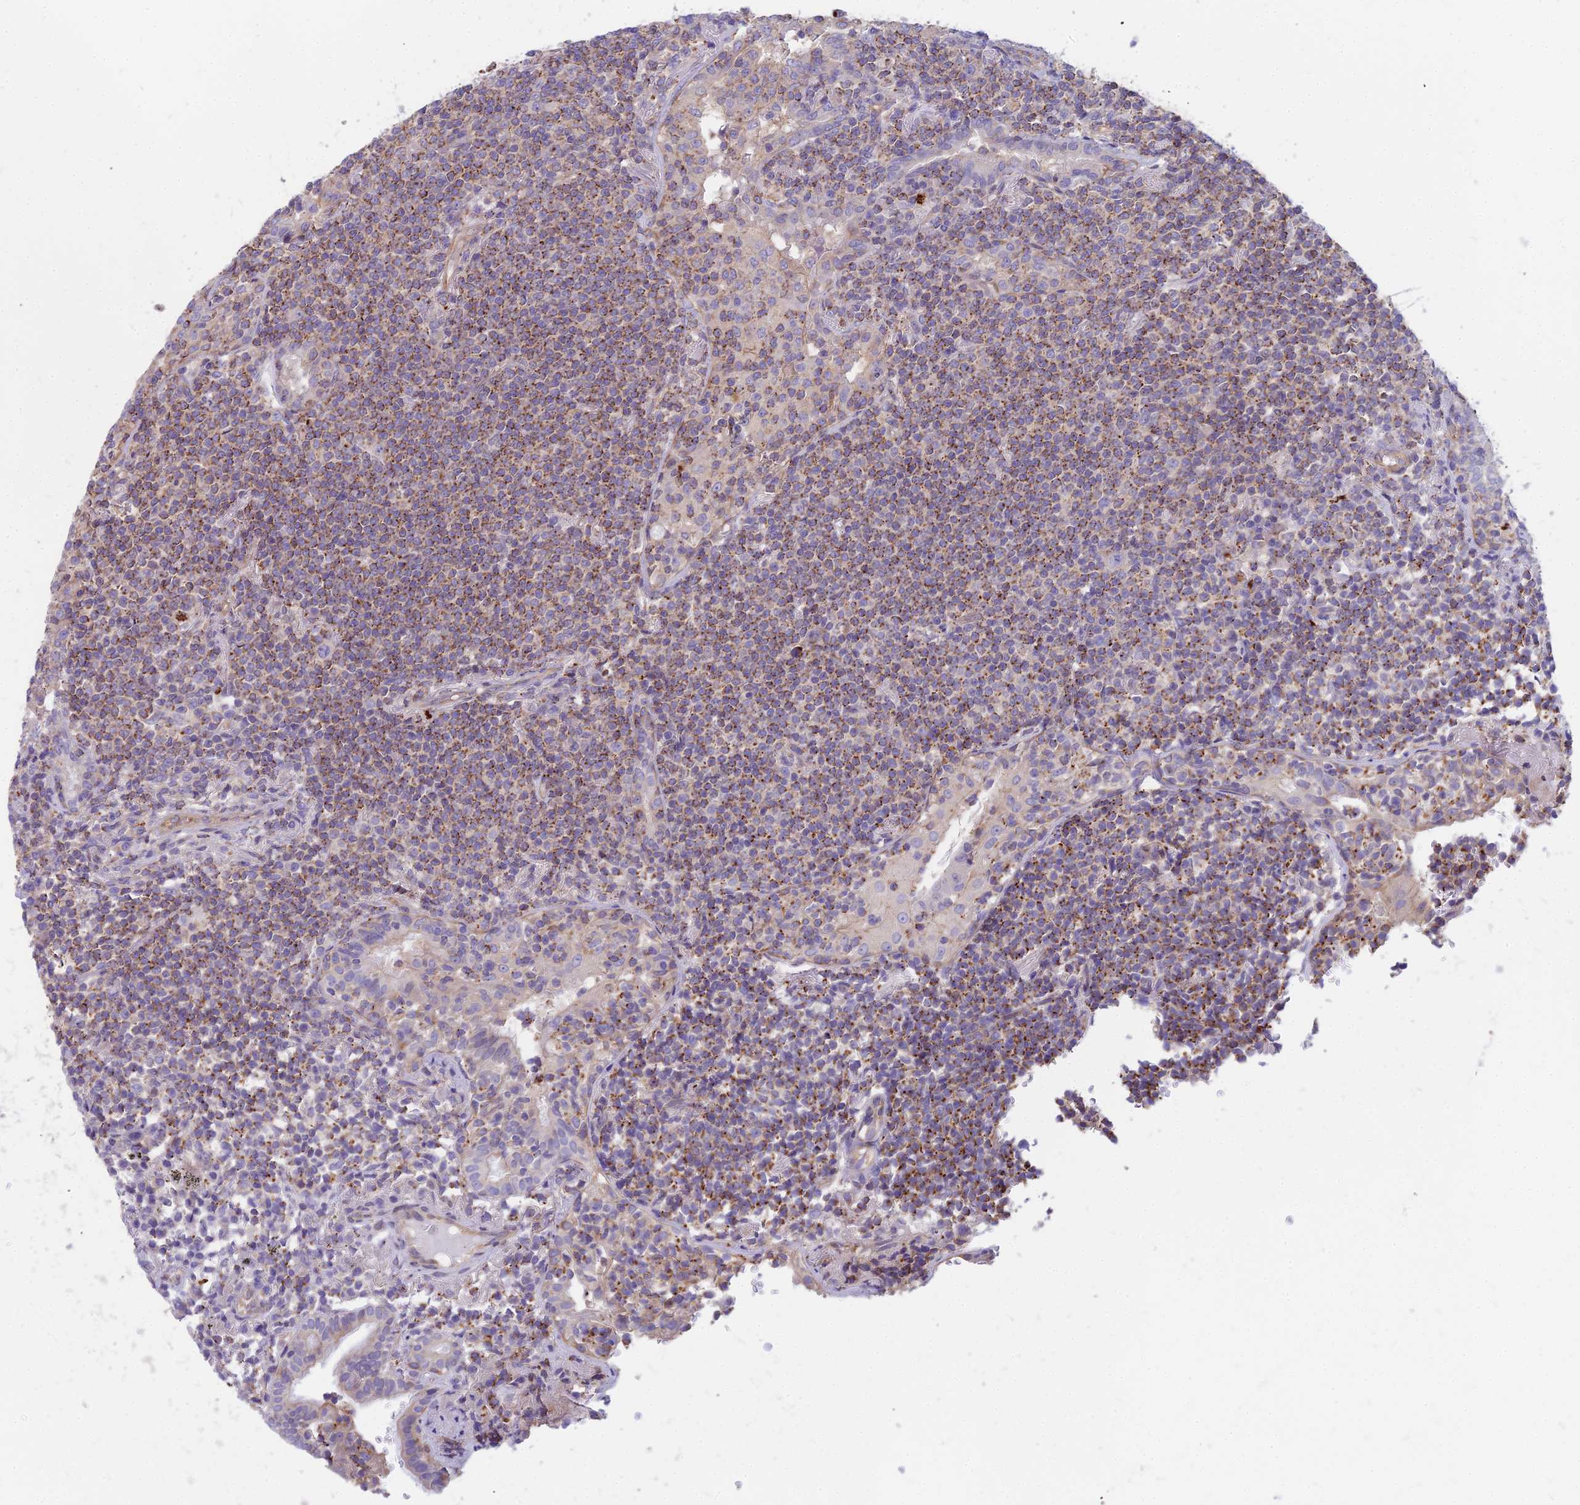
{"staining": {"intensity": "moderate", "quantity": ">75%", "location": "cytoplasmic/membranous"}, "tissue": "lymphoma", "cell_type": "Tumor cells", "image_type": "cancer", "snomed": [{"axis": "morphology", "description": "Malignant lymphoma, non-Hodgkin's type, Low grade"}, {"axis": "topography", "description": "Lung"}], "caption": "A brown stain shows moderate cytoplasmic/membranous staining of a protein in human low-grade malignant lymphoma, non-Hodgkin's type tumor cells.", "gene": "HLA-DOA", "patient": {"sex": "female", "age": 71}}